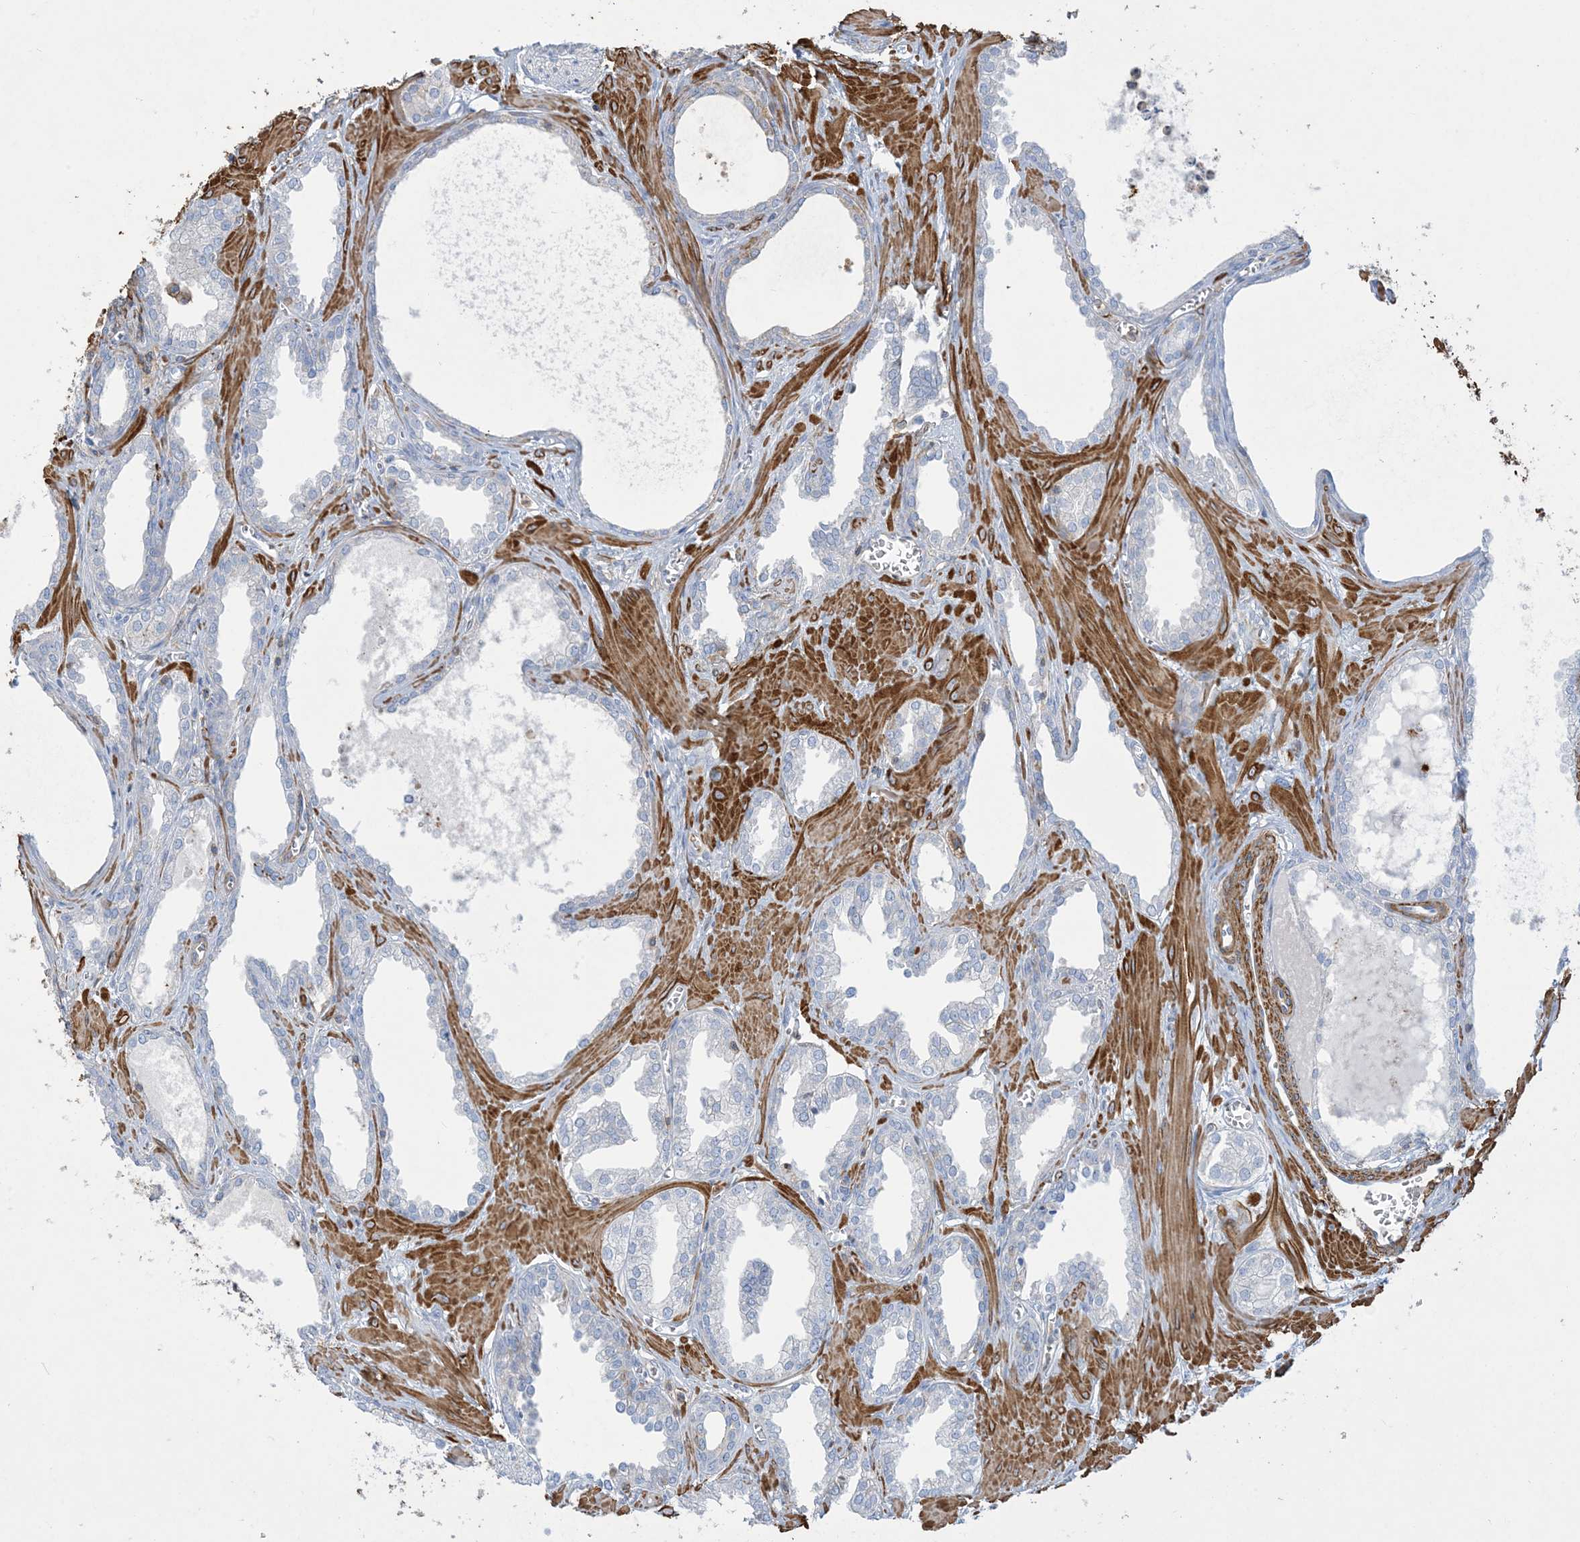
{"staining": {"intensity": "negative", "quantity": "none", "location": "none"}, "tissue": "prostate cancer", "cell_type": "Tumor cells", "image_type": "cancer", "snomed": [{"axis": "morphology", "description": "Adenocarcinoma, Low grade"}, {"axis": "topography", "description": "Prostate"}], "caption": "Immunohistochemistry micrograph of neoplastic tissue: adenocarcinoma (low-grade) (prostate) stained with DAB (3,3'-diaminobenzidine) demonstrates no significant protein staining in tumor cells.", "gene": "GTF3C2", "patient": {"sex": "male", "age": 67}}